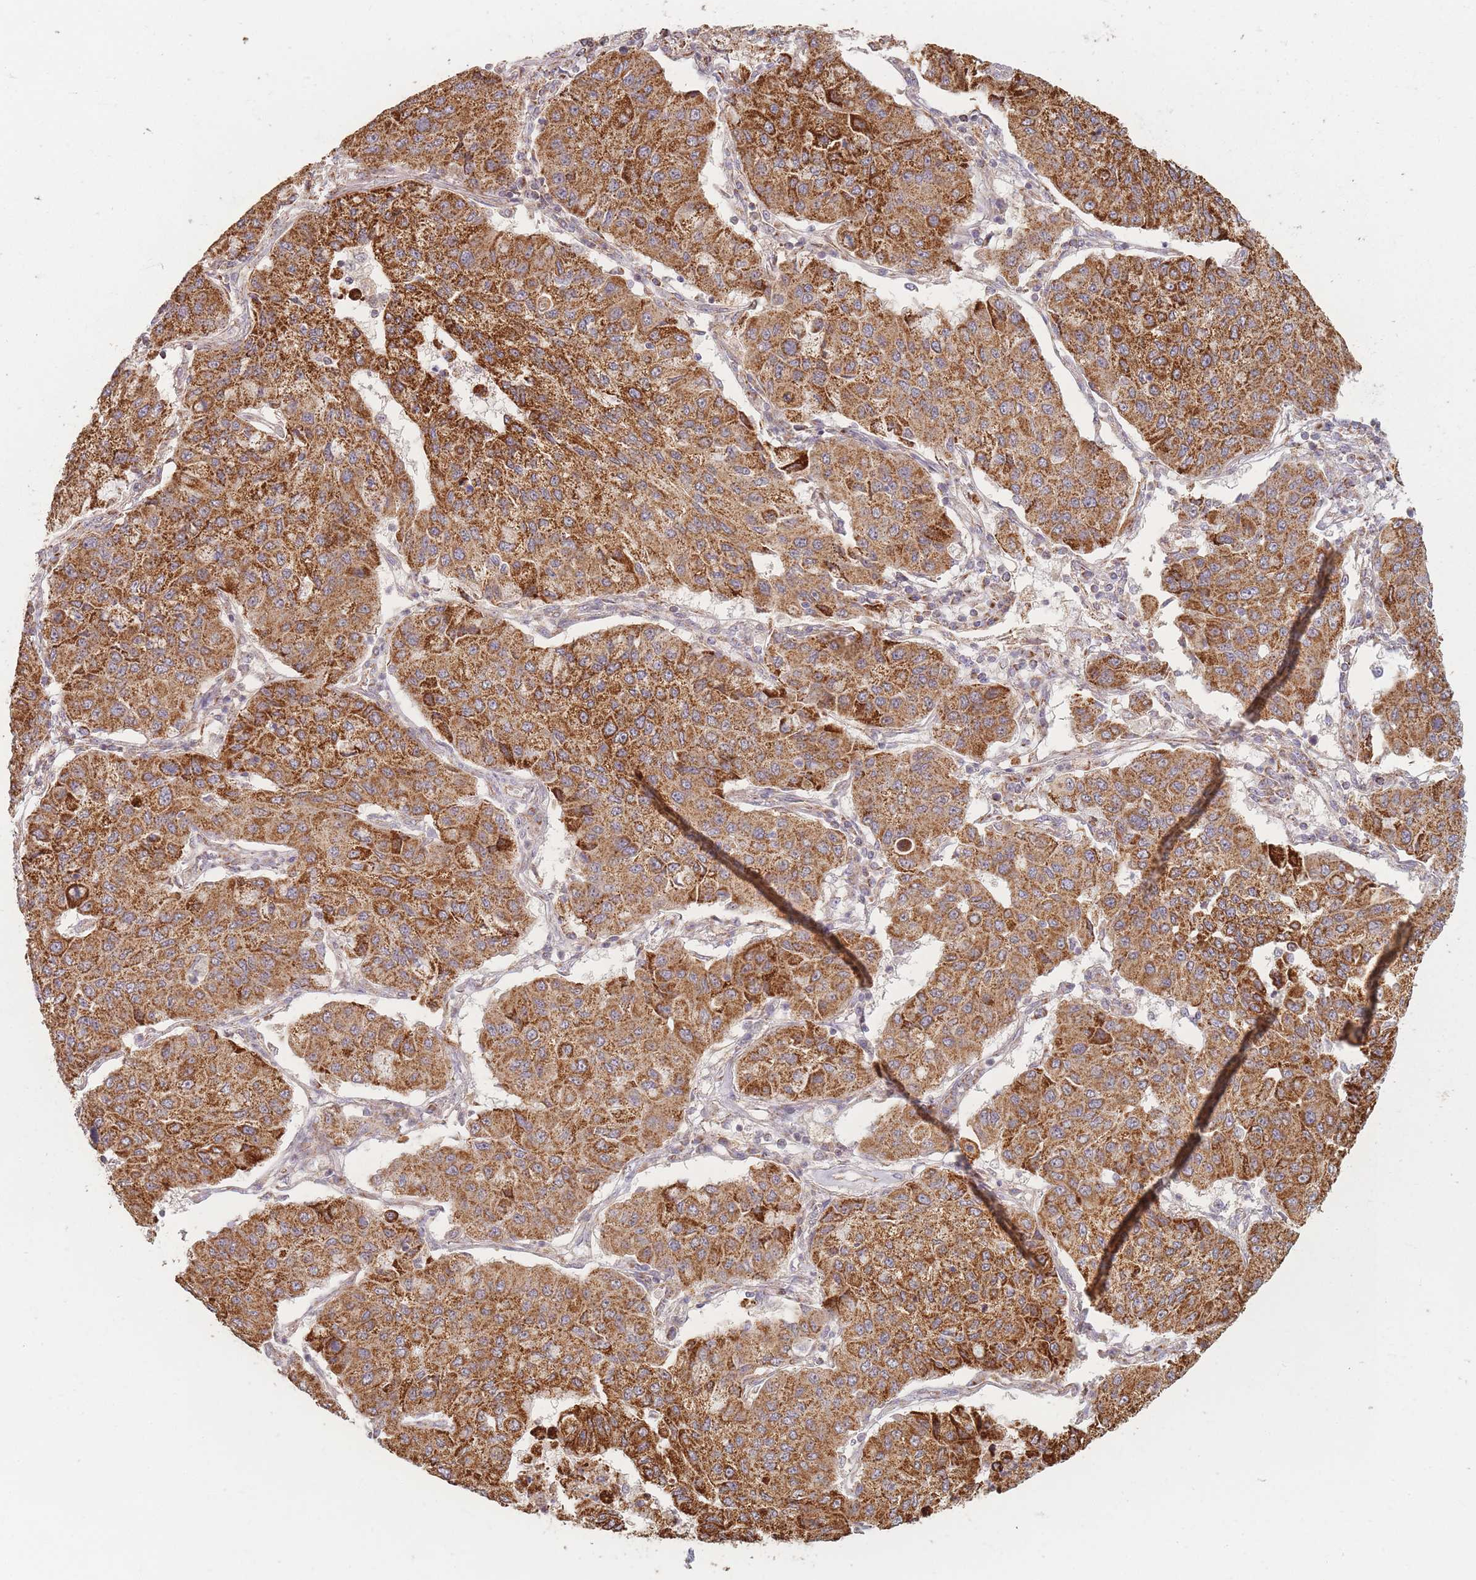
{"staining": {"intensity": "strong", "quantity": ">75%", "location": "cytoplasmic/membranous"}, "tissue": "lung cancer", "cell_type": "Tumor cells", "image_type": "cancer", "snomed": [{"axis": "morphology", "description": "Squamous cell carcinoma, NOS"}, {"axis": "topography", "description": "Lung"}], "caption": "The immunohistochemical stain highlights strong cytoplasmic/membranous staining in tumor cells of lung cancer tissue.", "gene": "ESRP2", "patient": {"sex": "male", "age": 74}}